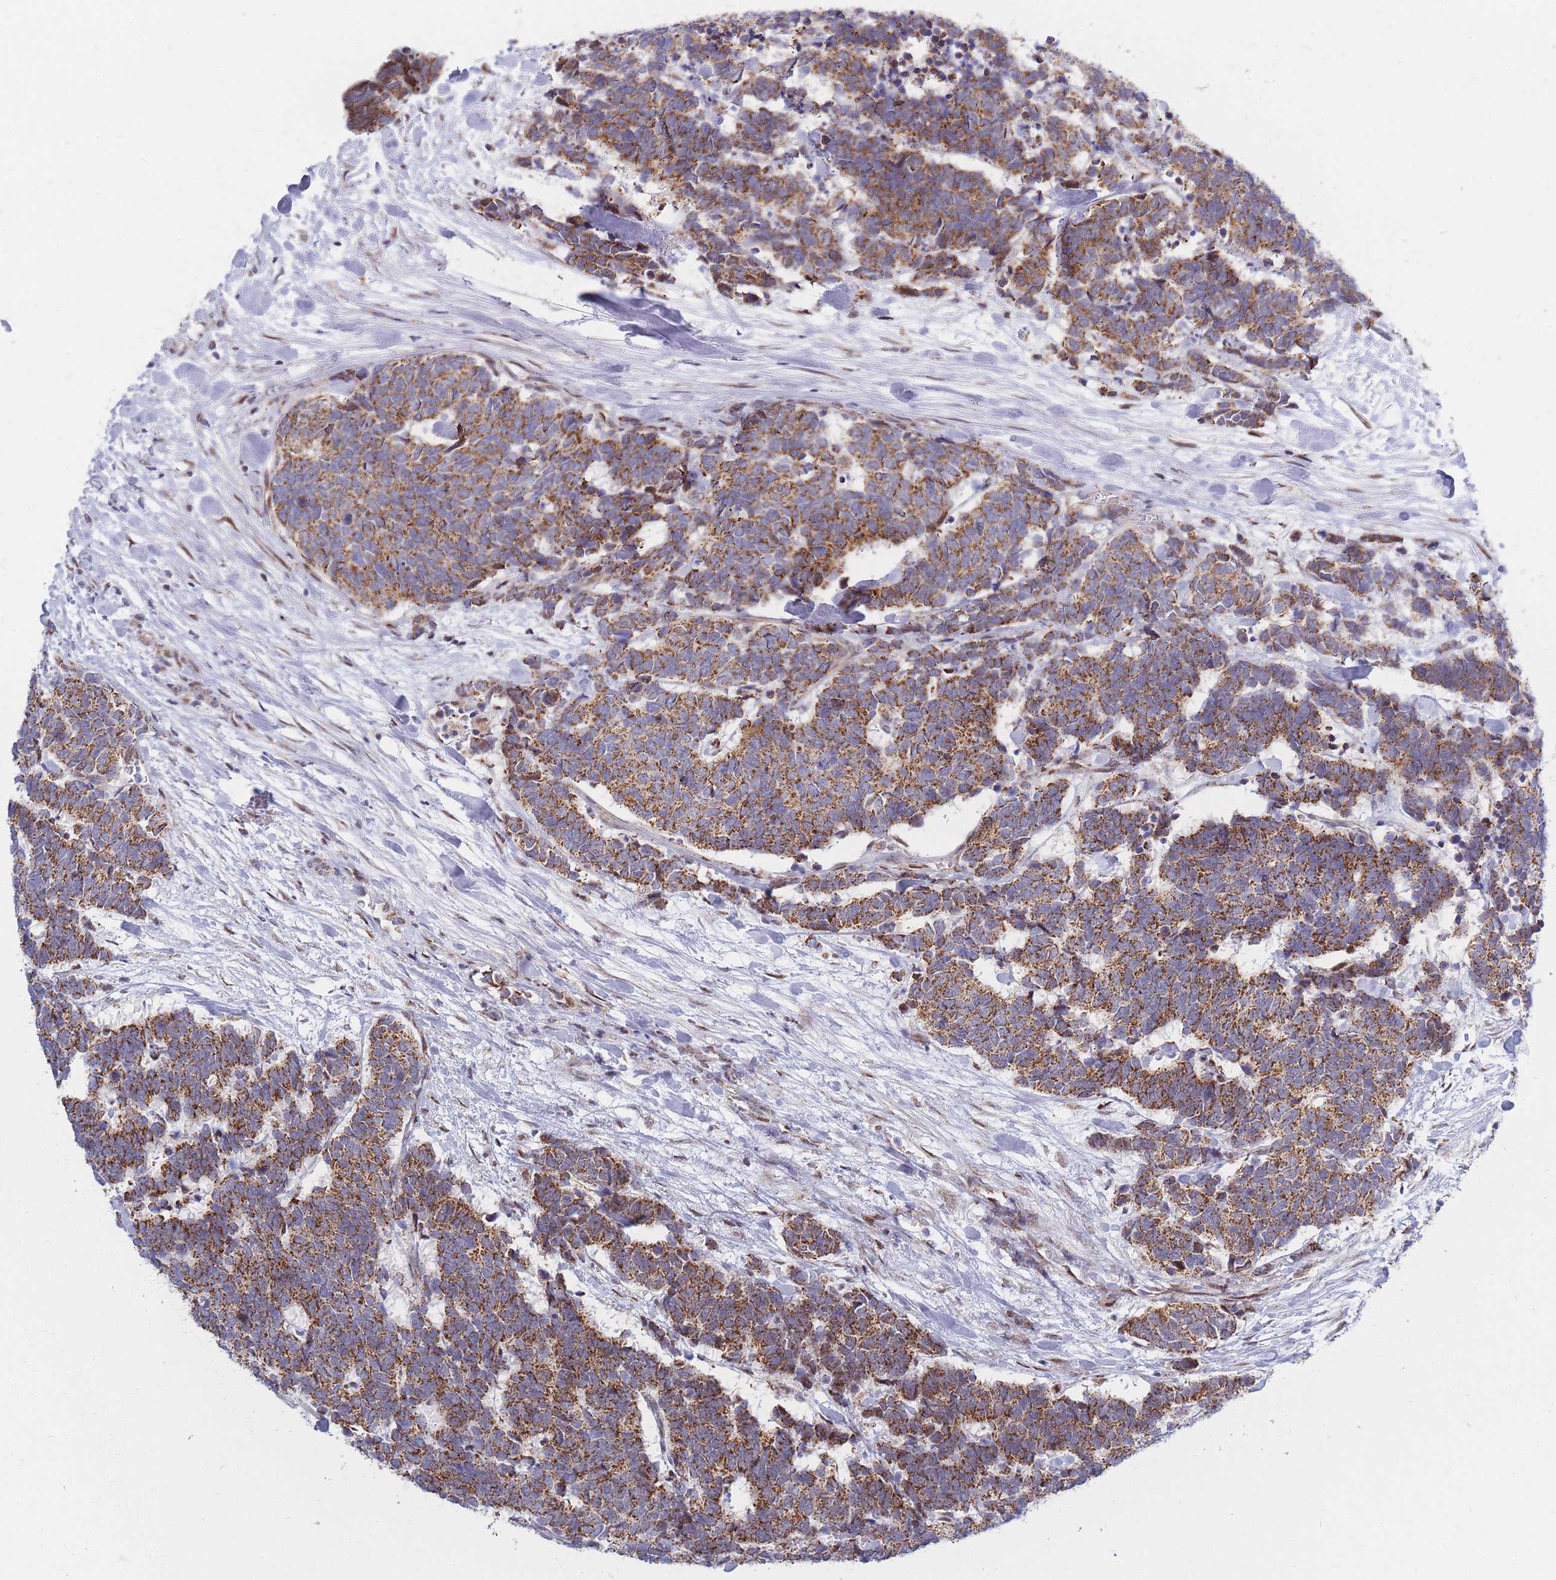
{"staining": {"intensity": "strong", "quantity": ">75%", "location": "cytoplasmic/membranous"}, "tissue": "carcinoid", "cell_type": "Tumor cells", "image_type": "cancer", "snomed": [{"axis": "morphology", "description": "Carcinoma, NOS"}, {"axis": "morphology", "description": "Carcinoid, malignant, NOS"}, {"axis": "topography", "description": "Urinary bladder"}], "caption": "This micrograph demonstrates immunohistochemistry staining of human carcinoid, with high strong cytoplasmic/membranous expression in approximately >75% of tumor cells.", "gene": "MOB4", "patient": {"sex": "male", "age": 57}}